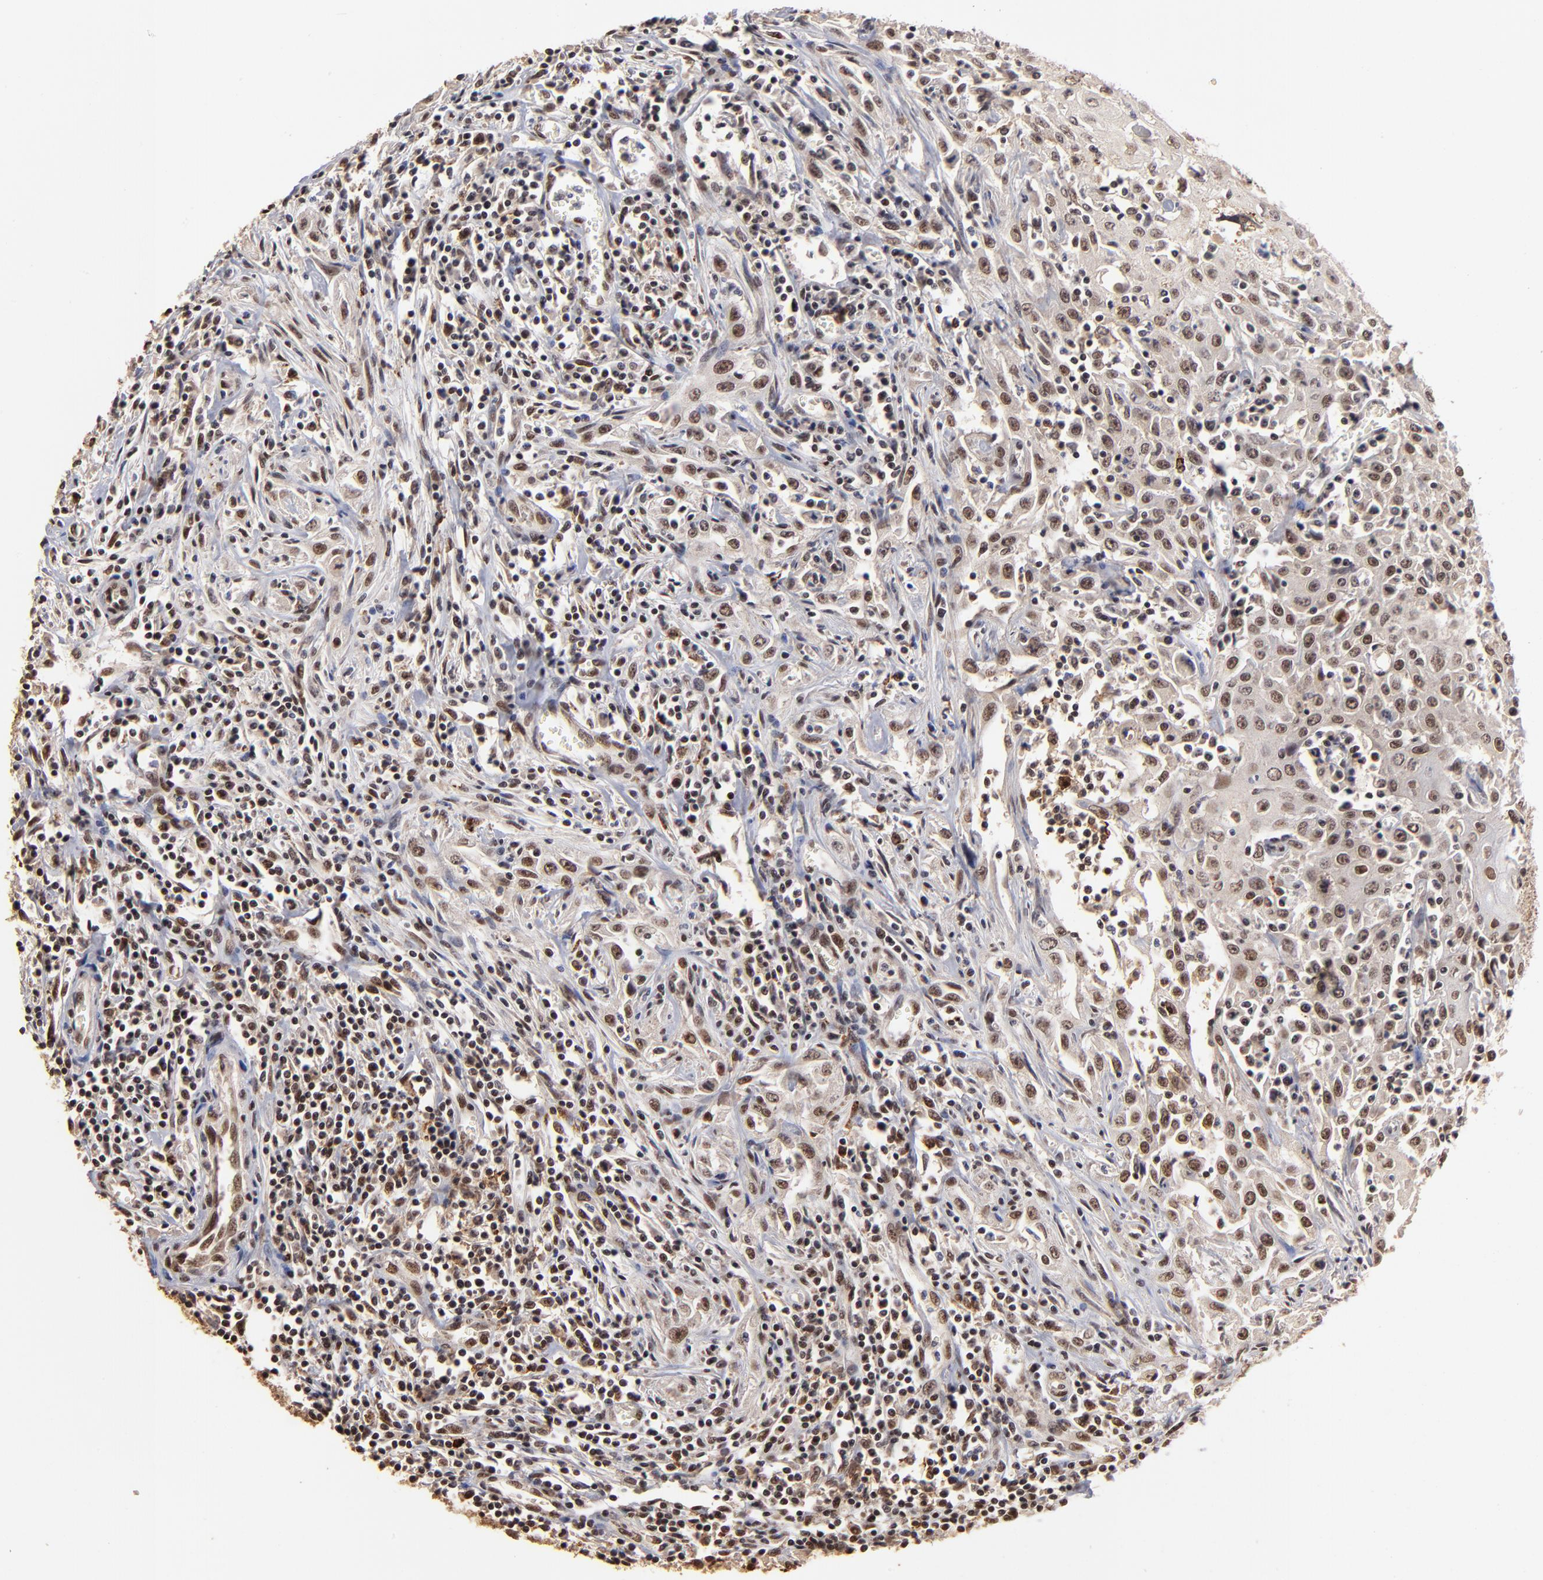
{"staining": {"intensity": "moderate", "quantity": ">75%", "location": "nuclear"}, "tissue": "head and neck cancer", "cell_type": "Tumor cells", "image_type": "cancer", "snomed": [{"axis": "morphology", "description": "Squamous cell carcinoma, NOS"}, {"axis": "topography", "description": "Oral tissue"}, {"axis": "topography", "description": "Head-Neck"}], "caption": "An image of human head and neck cancer (squamous cell carcinoma) stained for a protein displays moderate nuclear brown staining in tumor cells.", "gene": "ZNF146", "patient": {"sex": "female", "age": 76}}